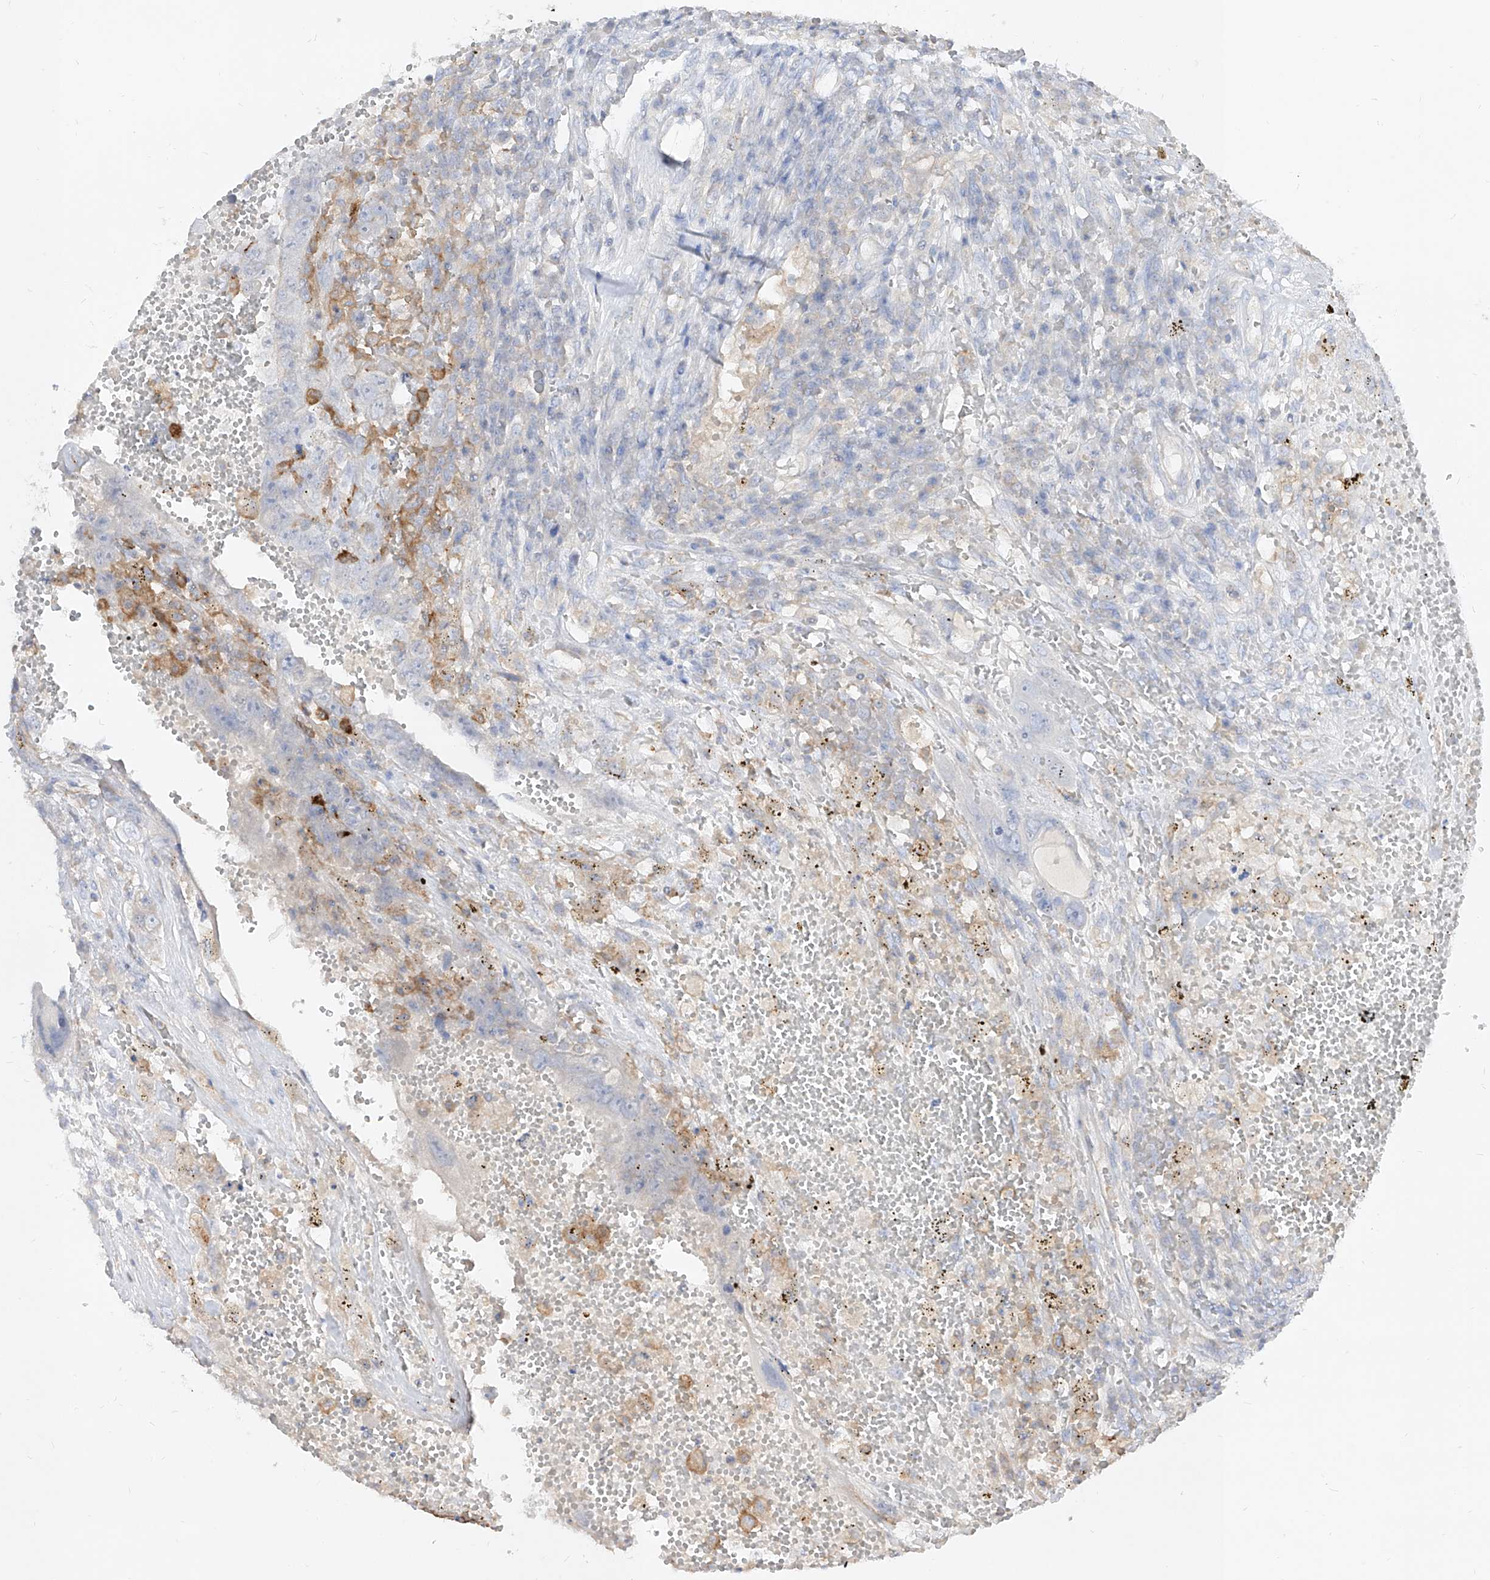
{"staining": {"intensity": "negative", "quantity": "none", "location": "none"}, "tissue": "testis cancer", "cell_type": "Tumor cells", "image_type": "cancer", "snomed": [{"axis": "morphology", "description": "Carcinoma, Embryonal, NOS"}, {"axis": "topography", "description": "Testis"}], "caption": "Immunohistochemistry (IHC) of testis cancer shows no staining in tumor cells. (Immunohistochemistry (IHC), brightfield microscopy, high magnification).", "gene": "RBFOX3", "patient": {"sex": "male", "age": 26}}